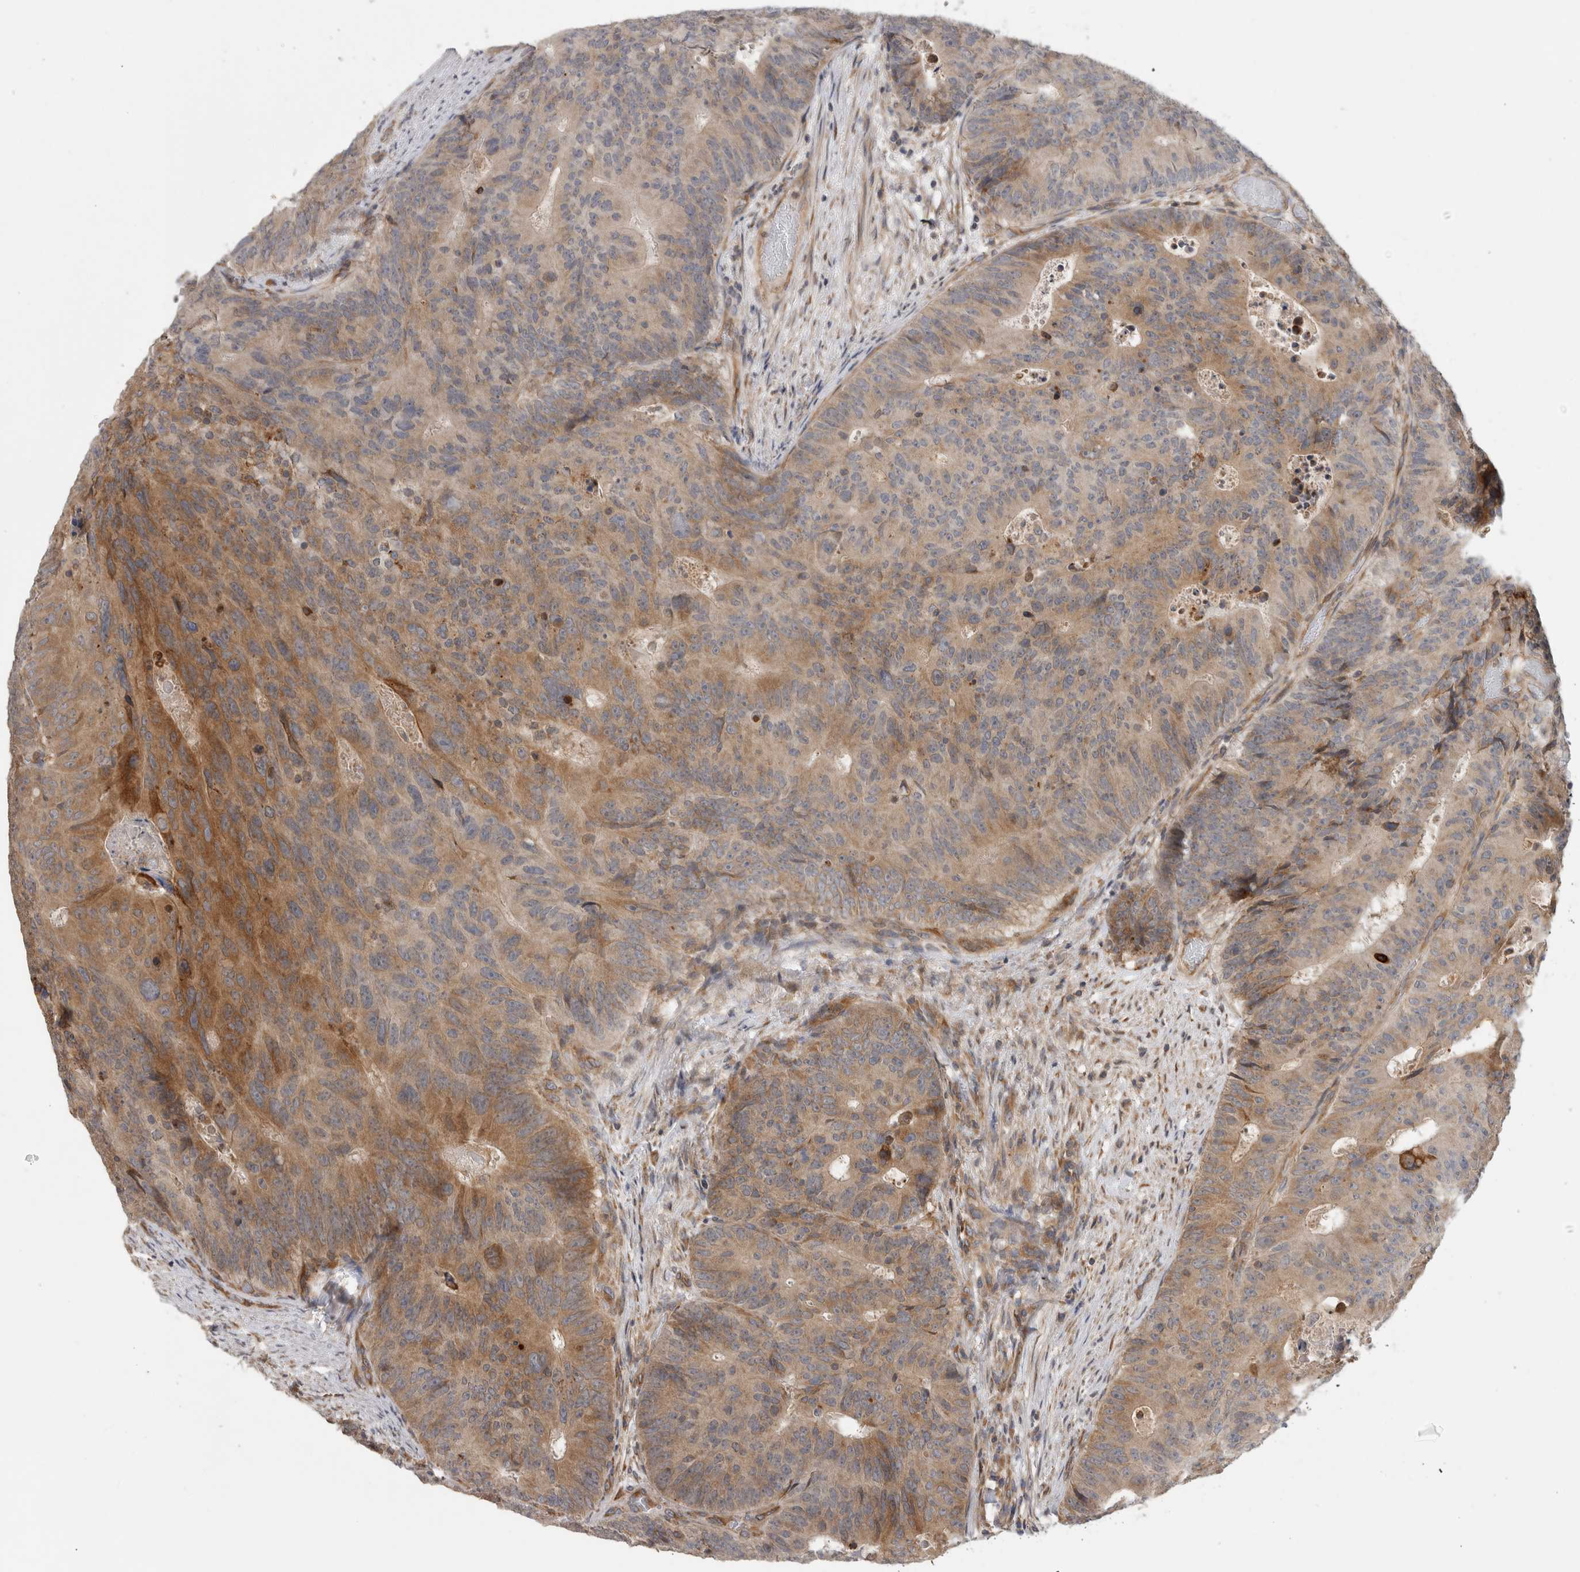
{"staining": {"intensity": "moderate", "quantity": "25%-75%", "location": "cytoplasmic/membranous"}, "tissue": "colorectal cancer", "cell_type": "Tumor cells", "image_type": "cancer", "snomed": [{"axis": "morphology", "description": "Adenocarcinoma, NOS"}, {"axis": "topography", "description": "Colon"}], "caption": "Immunohistochemical staining of colorectal cancer exhibits moderate cytoplasmic/membranous protein positivity in about 25%-75% of tumor cells.", "gene": "PARP6", "patient": {"sex": "male", "age": 87}}